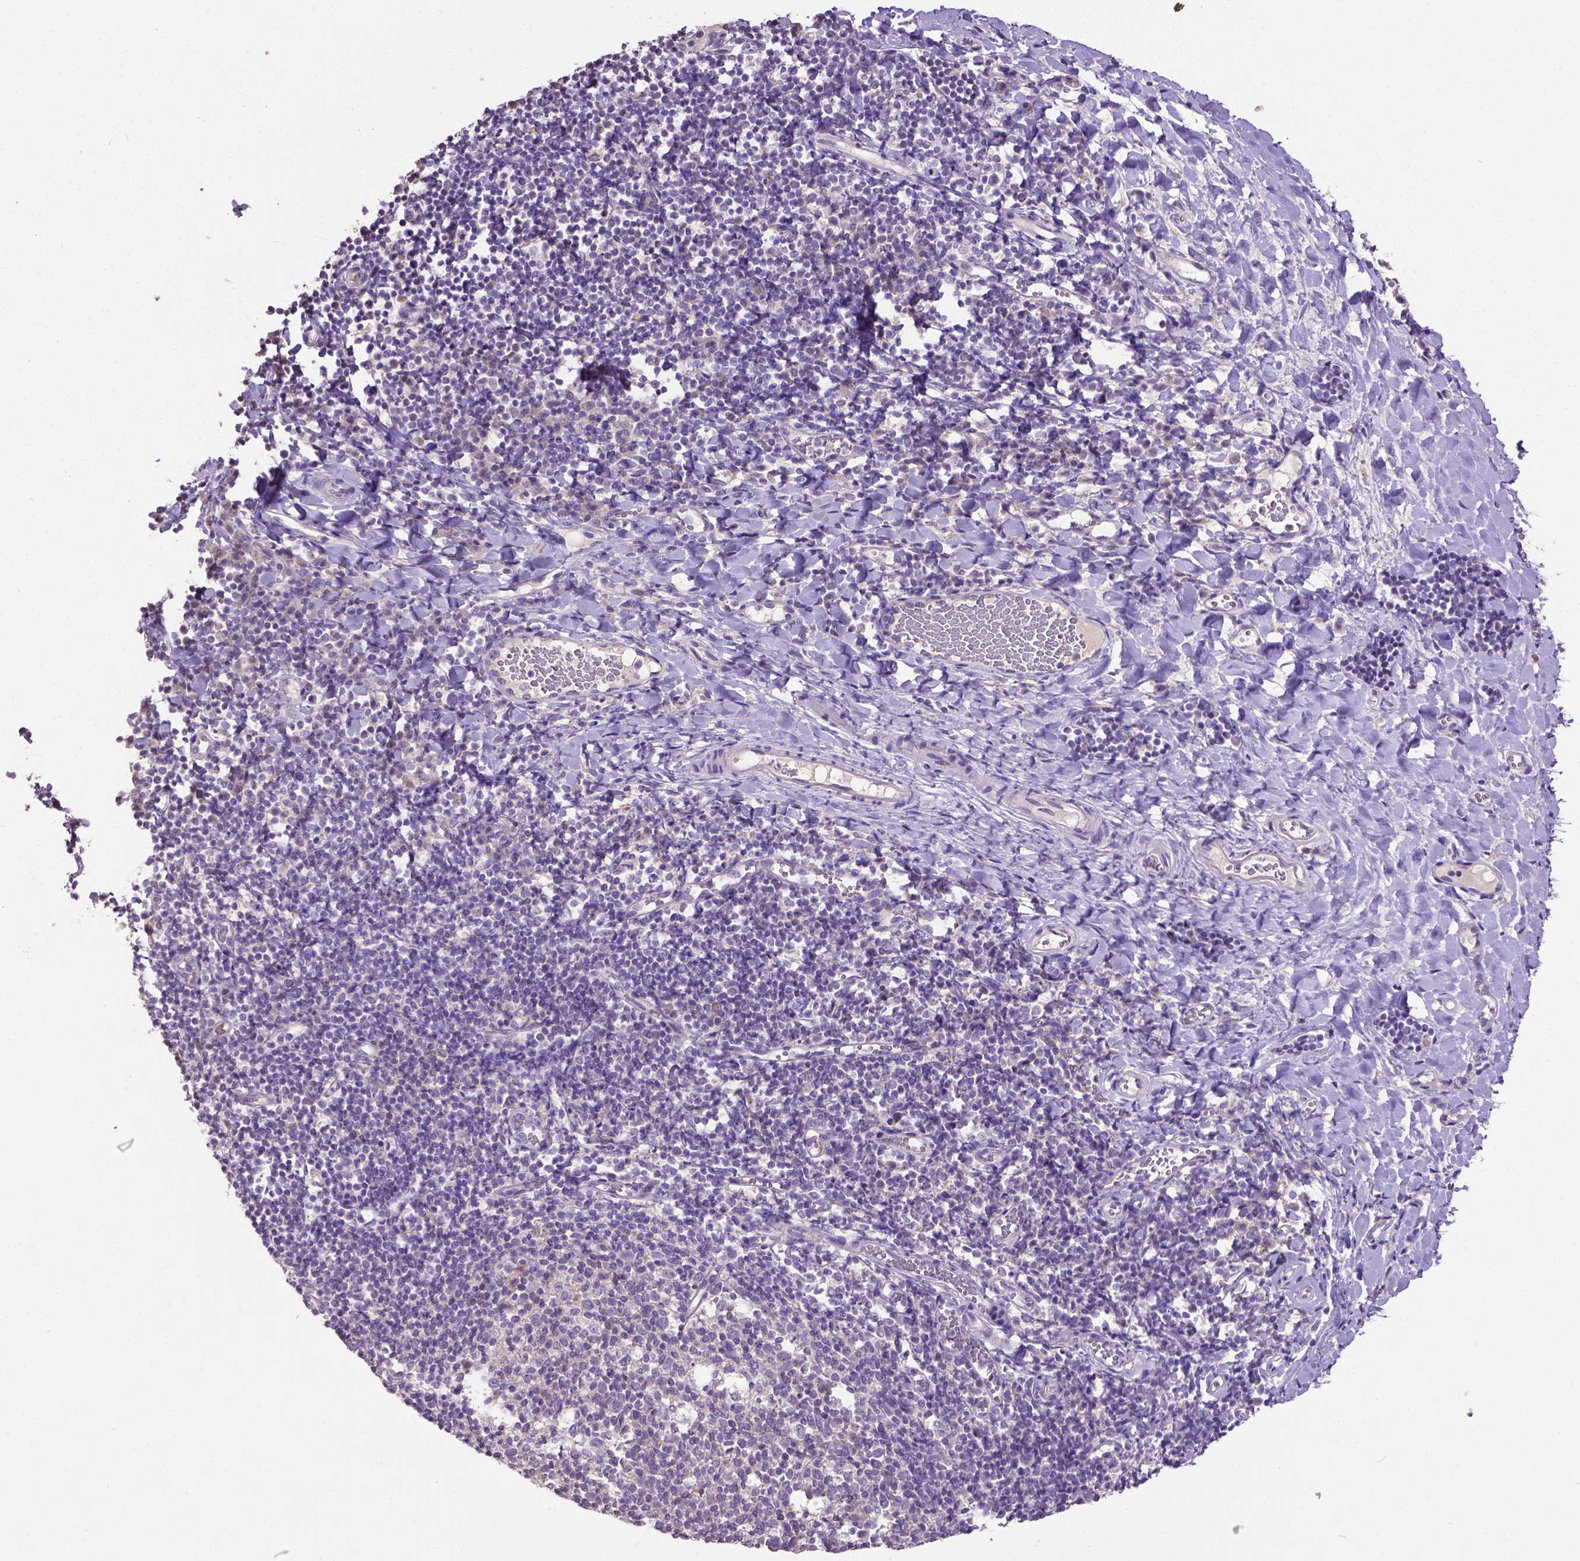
{"staining": {"intensity": "negative", "quantity": "none", "location": "none"}, "tissue": "tonsil", "cell_type": "Germinal center cells", "image_type": "normal", "snomed": [{"axis": "morphology", "description": "Normal tissue, NOS"}, {"axis": "topography", "description": "Tonsil"}], "caption": "The immunohistochemistry histopathology image has no significant positivity in germinal center cells of tonsil.", "gene": "CPM", "patient": {"sex": "female", "age": 10}}